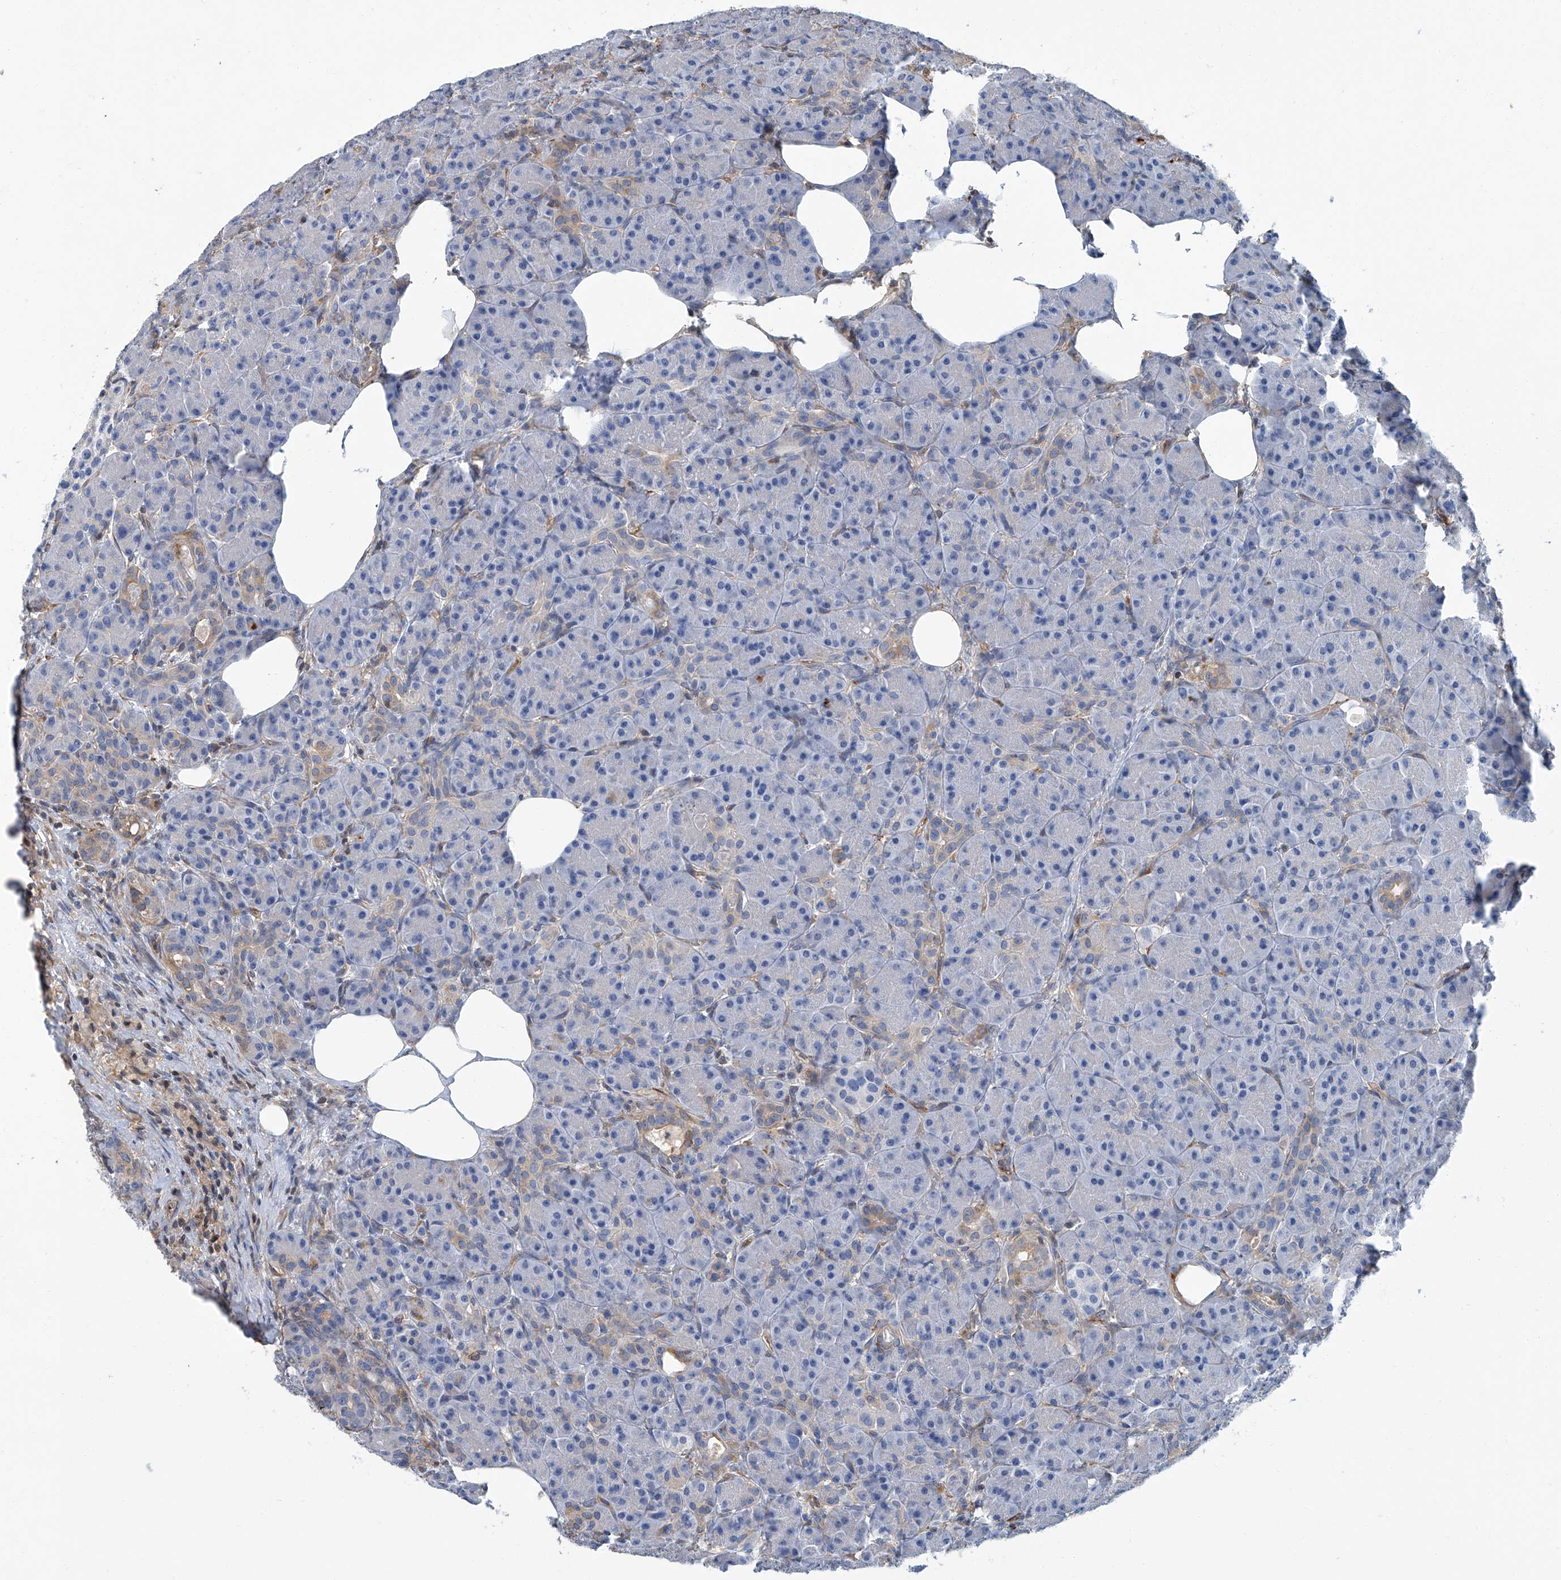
{"staining": {"intensity": "moderate", "quantity": "<25%", "location": "cytoplasmic/membranous"}, "tissue": "pancreas", "cell_type": "Exocrine glandular cells", "image_type": "normal", "snomed": [{"axis": "morphology", "description": "Normal tissue, NOS"}, {"axis": "topography", "description": "Pancreas"}], "caption": "A micrograph of pancreas stained for a protein reveals moderate cytoplasmic/membranous brown staining in exocrine glandular cells.", "gene": "PSMB10", "patient": {"sex": "male", "age": 63}}